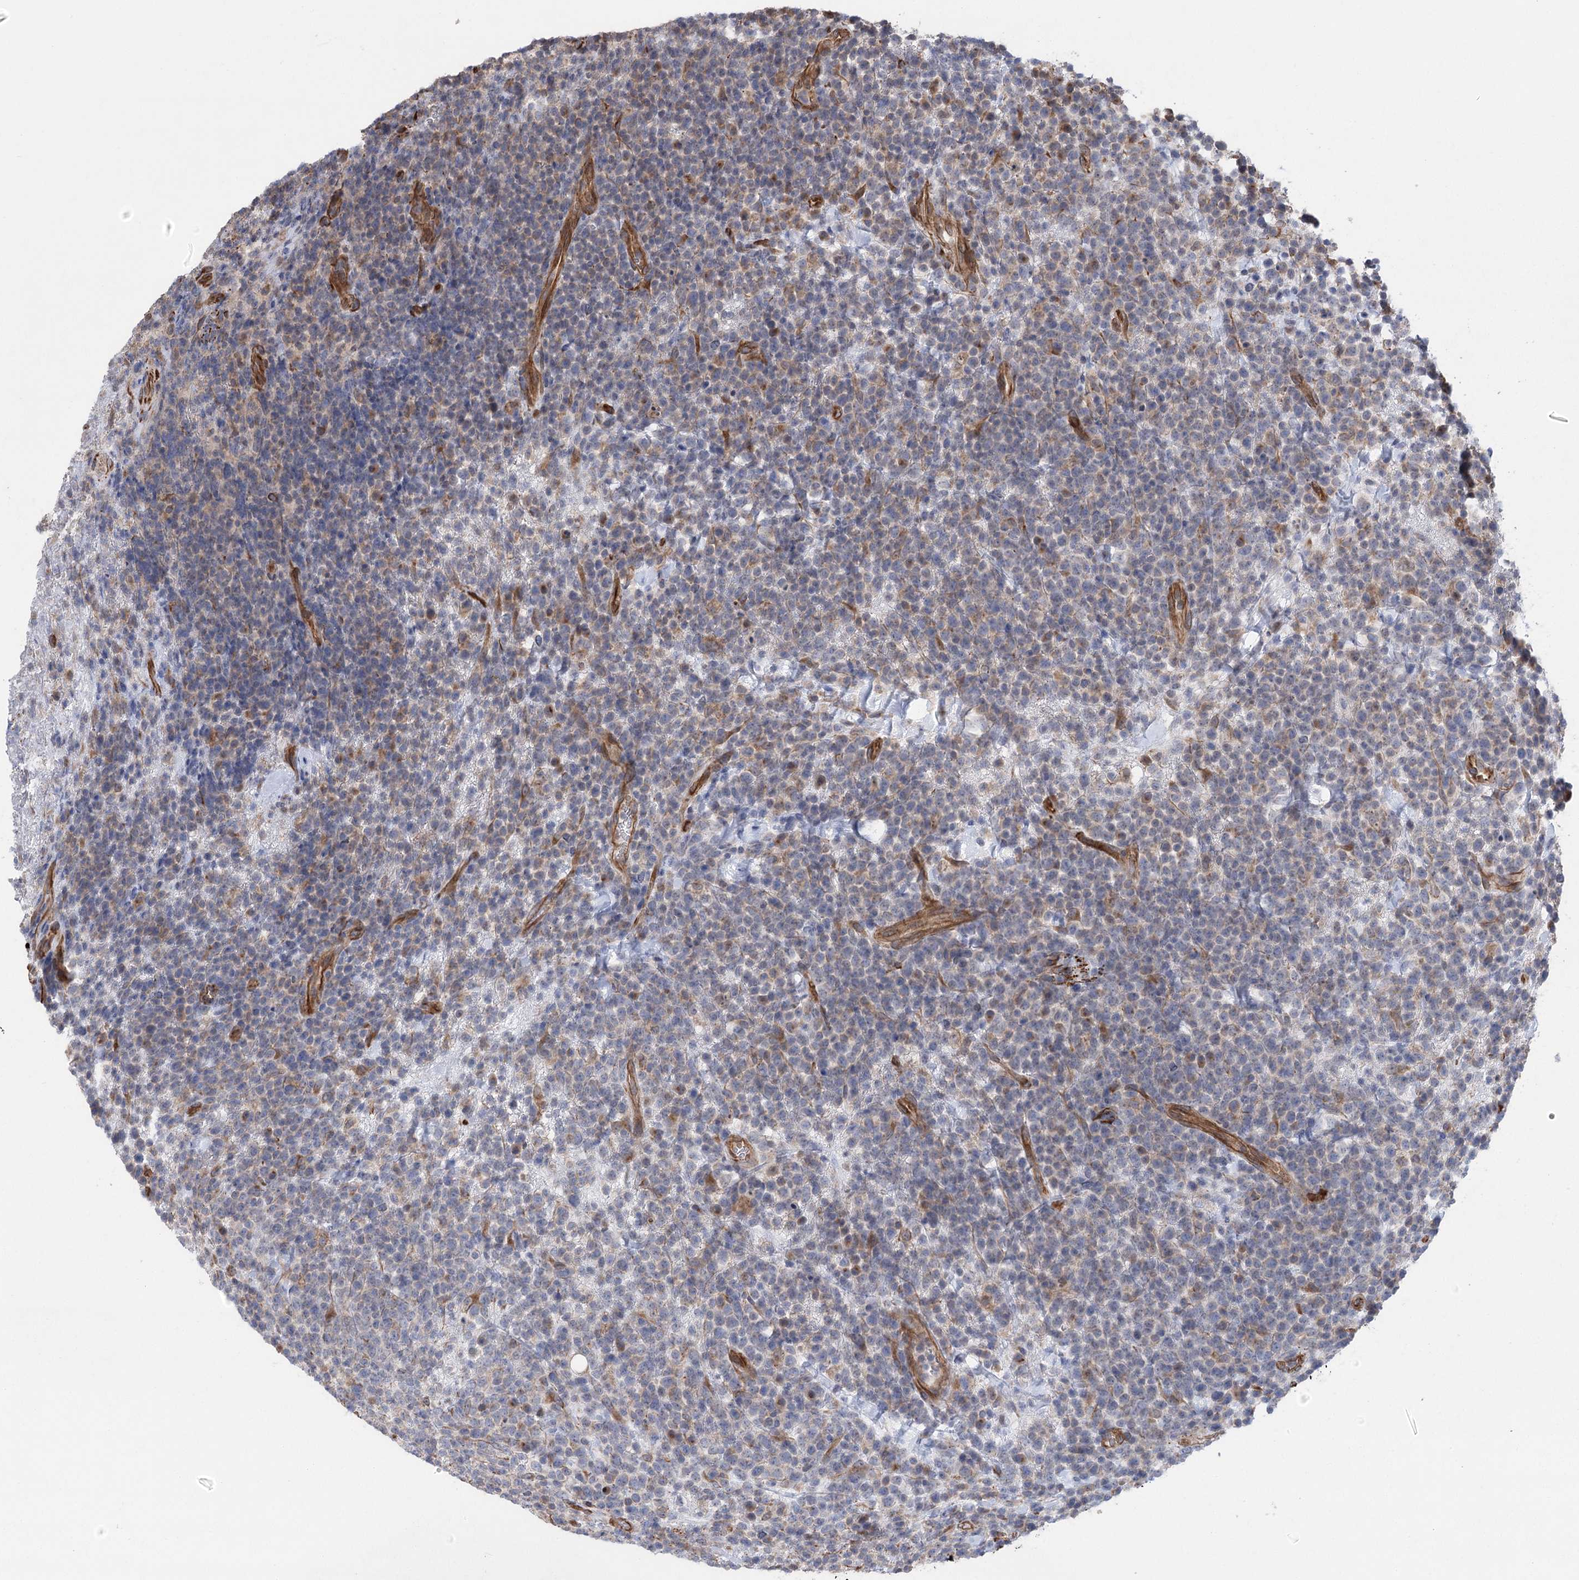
{"staining": {"intensity": "negative", "quantity": "none", "location": "none"}, "tissue": "lymphoma", "cell_type": "Tumor cells", "image_type": "cancer", "snomed": [{"axis": "morphology", "description": "Malignant lymphoma, non-Hodgkin's type, High grade"}, {"axis": "topography", "description": "Colon"}], "caption": "Tumor cells show no significant positivity in lymphoma. Brightfield microscopy of immunohistochemistry (IHC) stained with DAB (3,3'-diaminobenzidine) (brown) and hematoxylin (blue), captured at high magnification.", "gene": "RWDD4", "patient": {"sex": "female", "age": 53}}